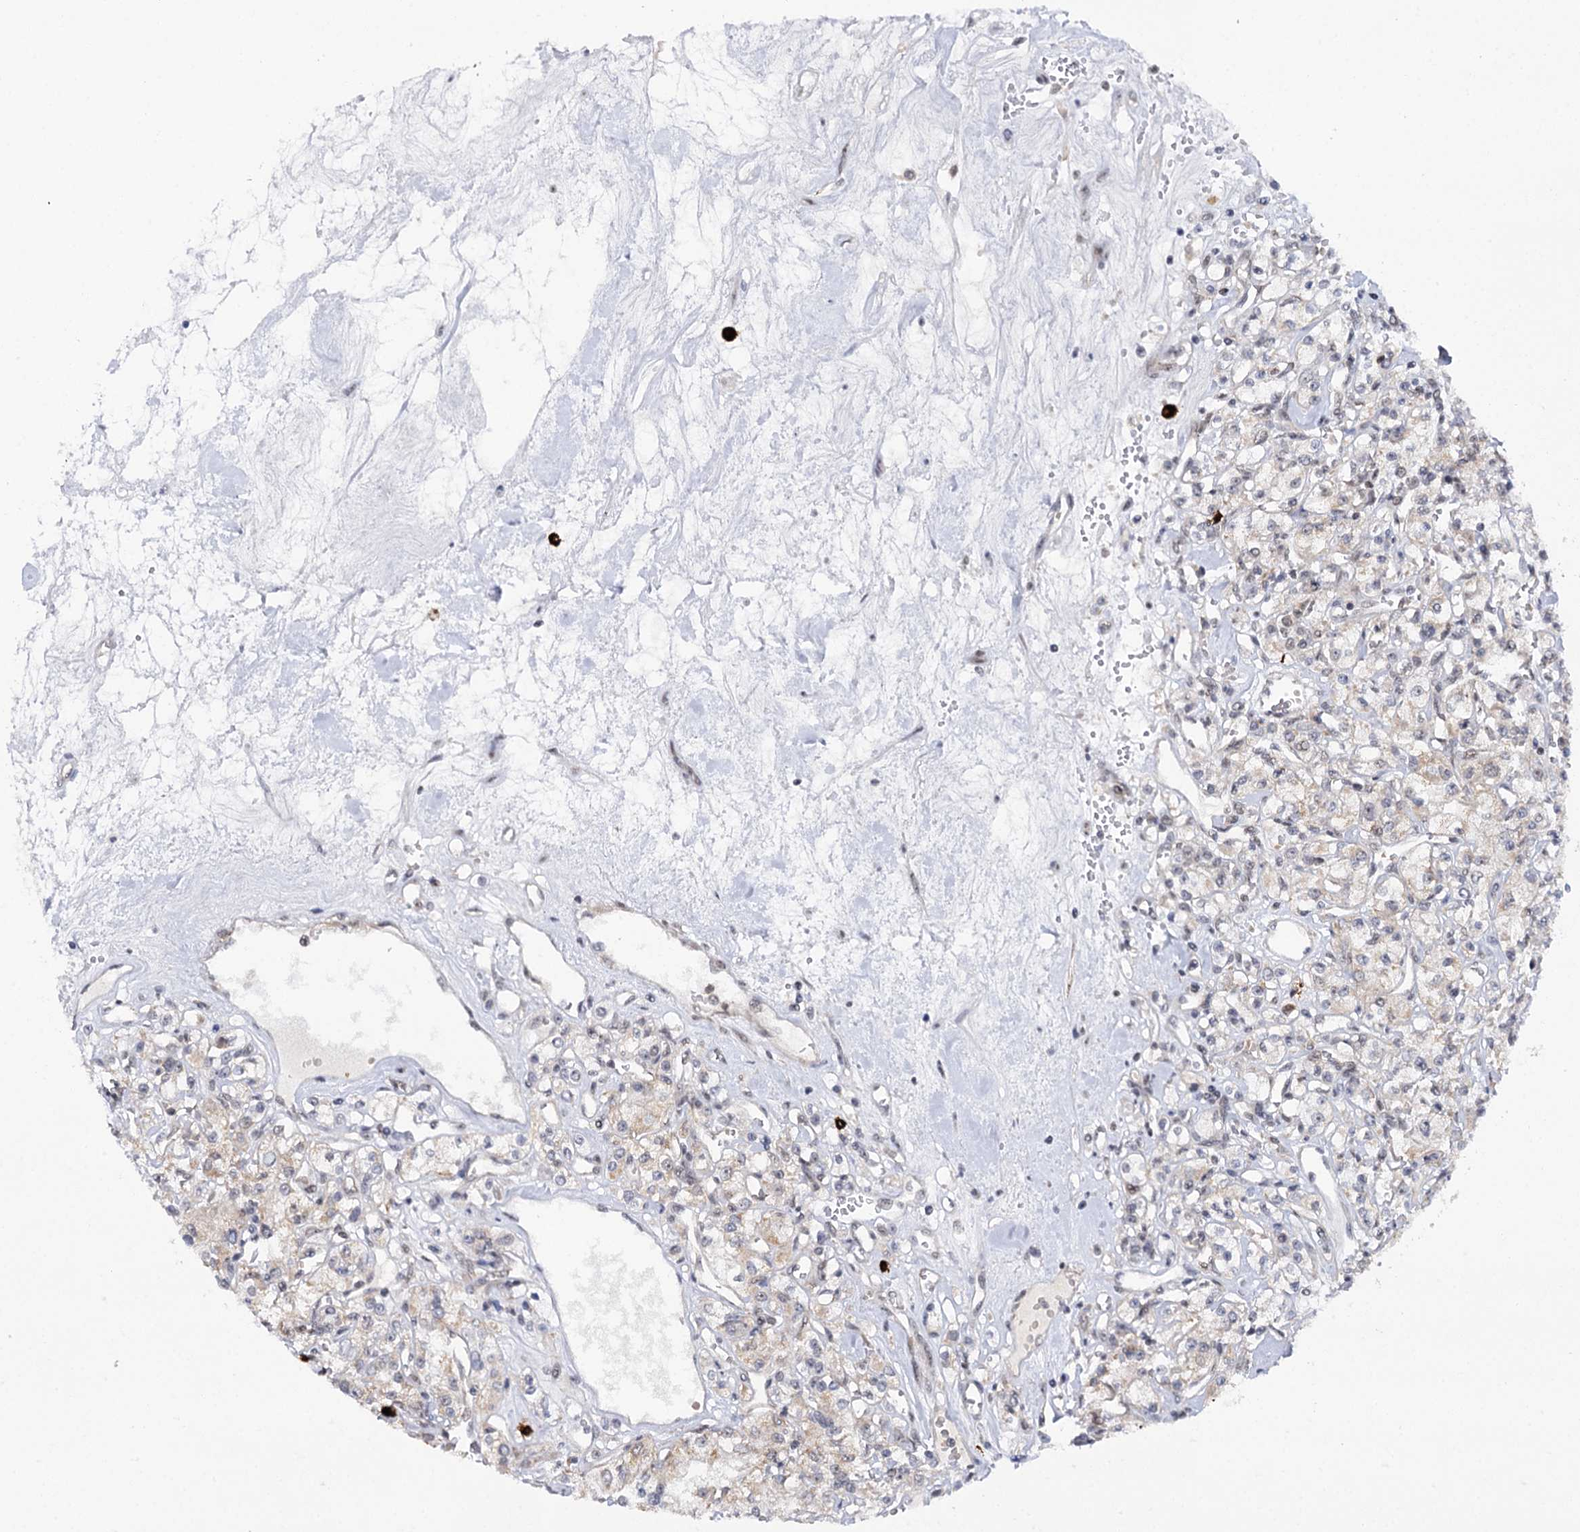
{"staining": {"intensity": "weak", "quantity": "<25%", "location": "cytoplasmic/membranous"}, "tissue": "renal cancer", "cell_type": "Tumor cells", "image_type": "cancer", "snomed": [{"axis": "morphology", "description": "Adenocarcinoma, NOS"}, {"axis": "topography", "description": "Kidney"}], "caption": "This is an immunohistochemistry image of renal cancer. There is no staining in tumor cells.", "gene": "BUD13", "patient": {"sex": "female", "age": 59}}